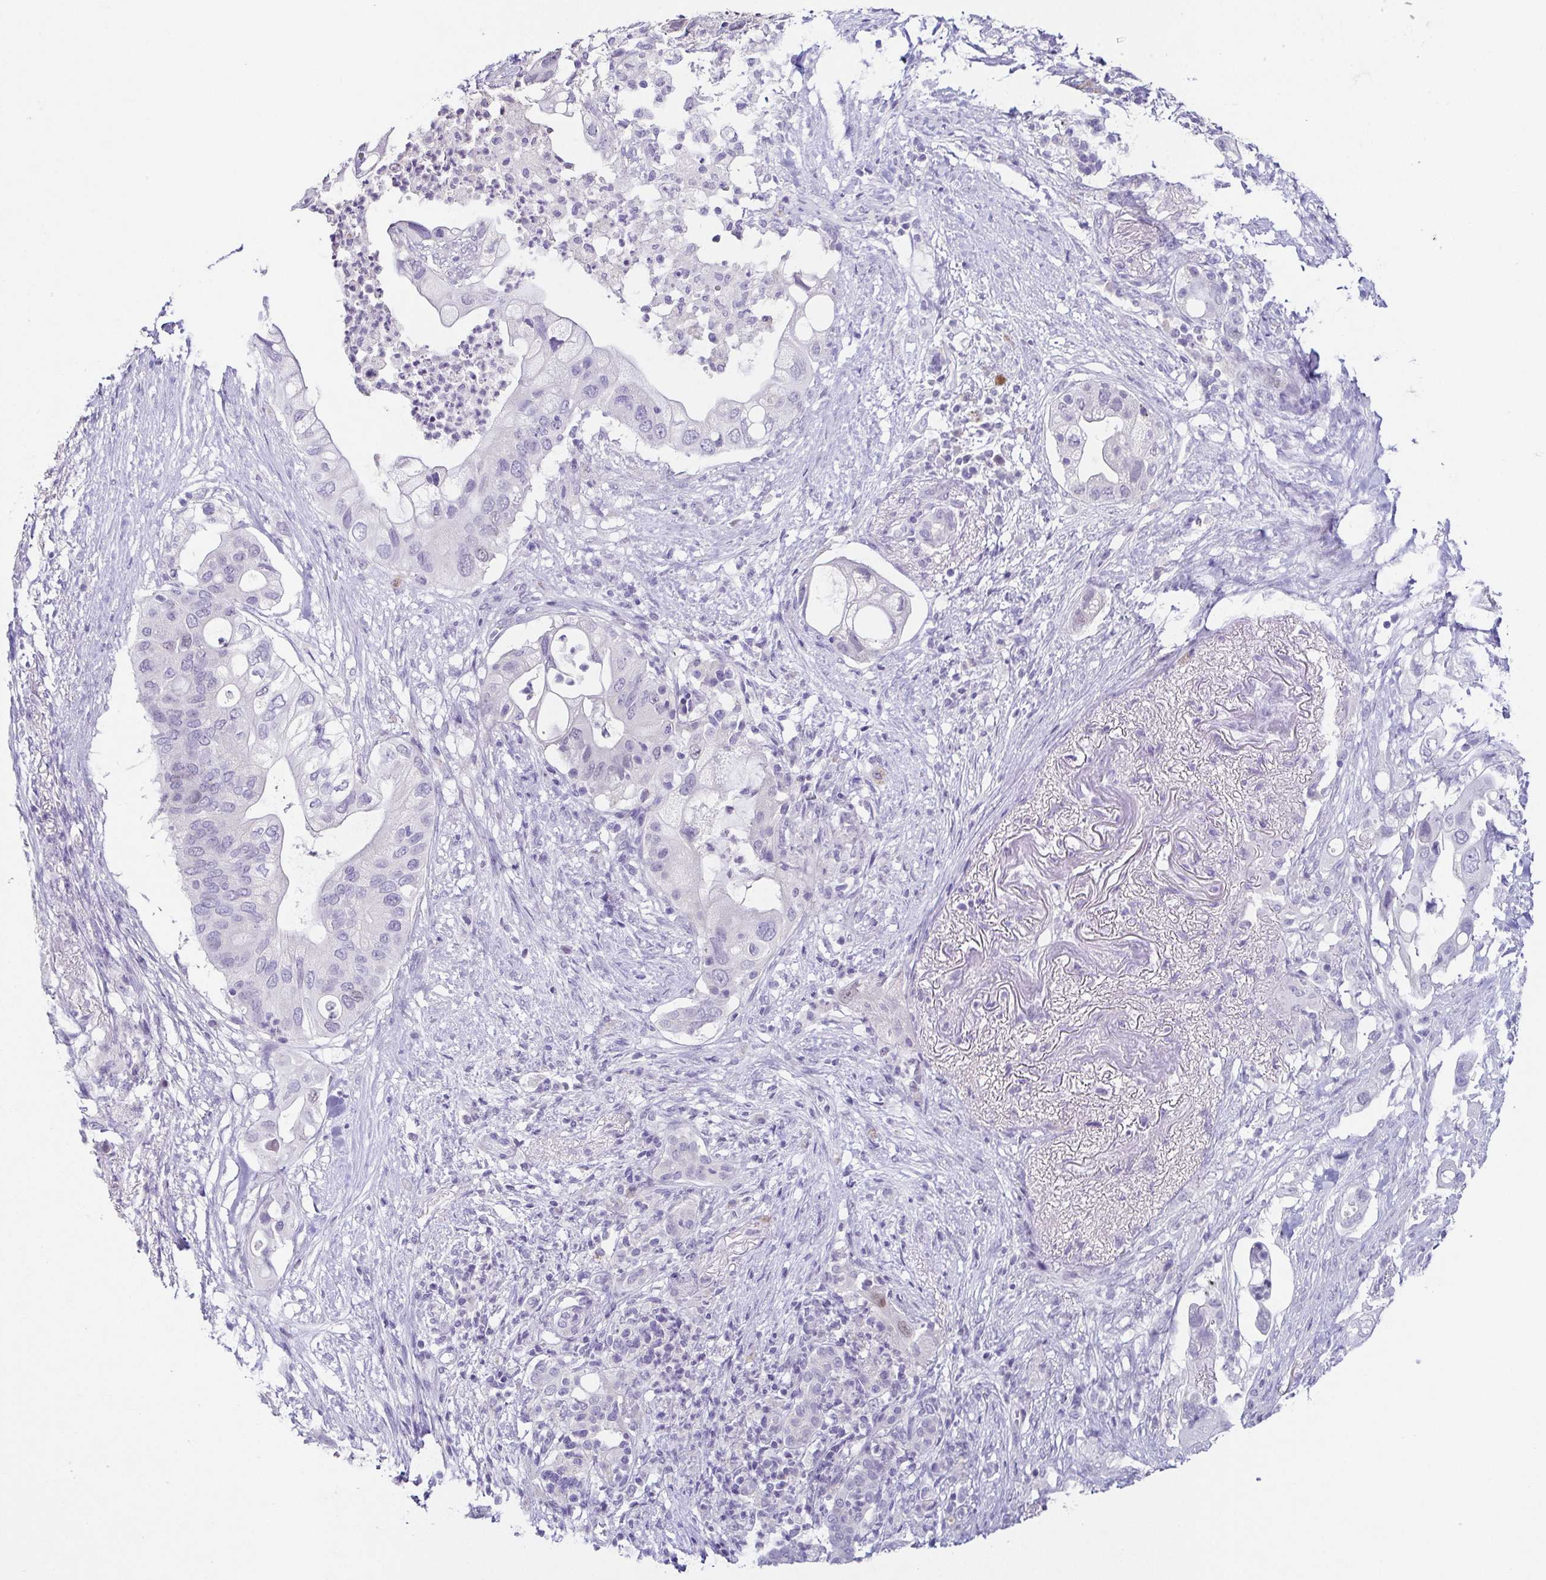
{"staining": {"intensity": "negative", "quantity": "none", "location": "none"}, "tissue": "pancreatic cancer", "cell_type": "Tumor cells", "image_type": "cancer", "snomed": [{"axis": "morphology", "description": "Adenocarcinoma, NOS"}, {"axis": "topography", "description": "Pancreas"}], "caption": "High power microscopy histopathology image of an immunohistochemistry (IHC) image of pancreatic cancer (adenocarcinoma), revealing no significant expression in tumor cells.", "gene": "TP73", "patient": {"sex": "female", "age": 72}}